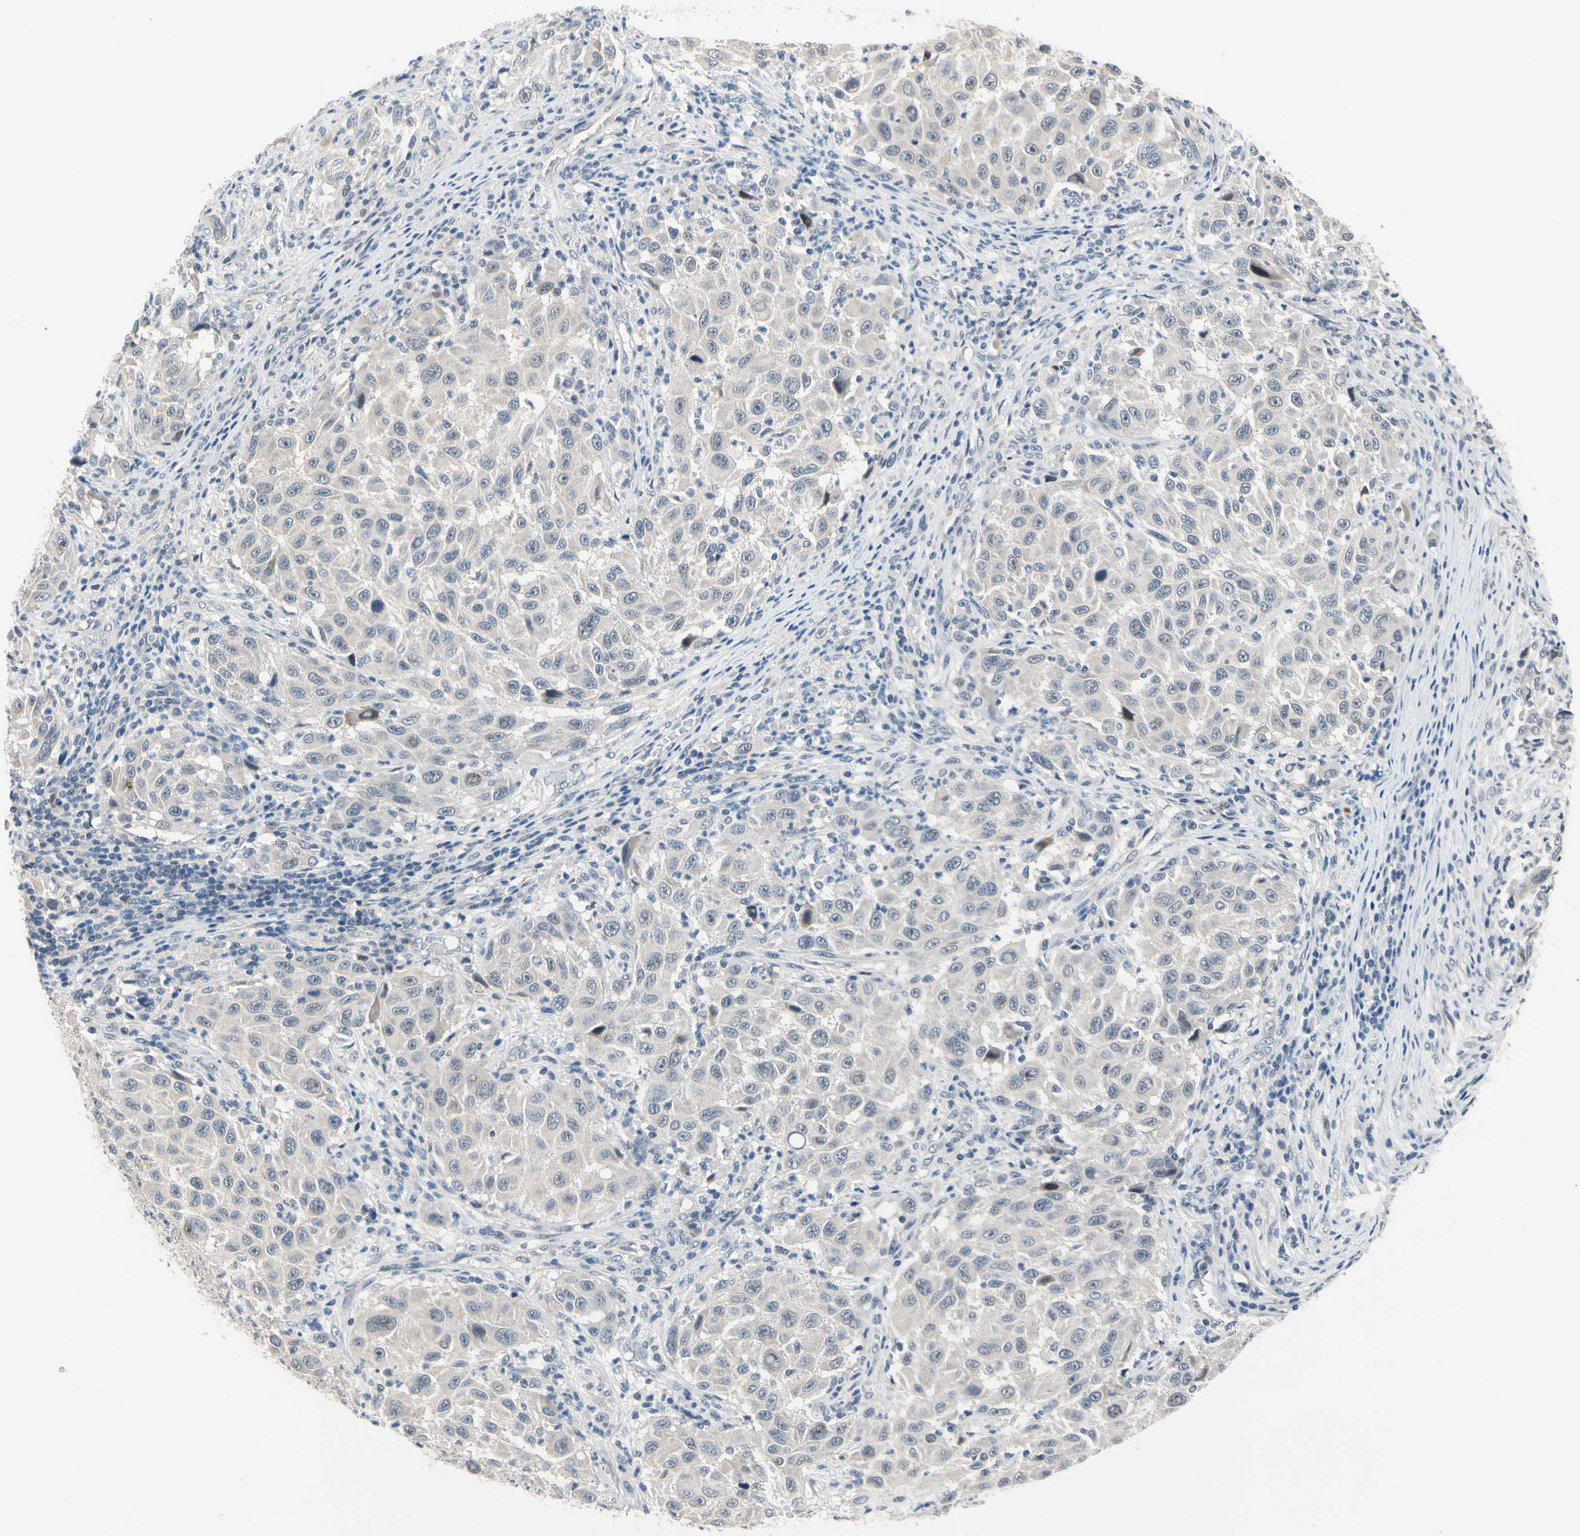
{"staining": {"intensity": "negative", "quantity": "none", "location": "none"}, "tissue": "melanoma", "cell_type": "Tumor cells", "image_type": "cancer", "snomed": [{"axis": "morphology", "description": "Malignant melanoma, Metastatic site"}, {"axis": "topography", "description": "Lymph node"}], "caption": "Tumor cells show no significant positivity in melanoma.", "gene": "SLC27A6", "patient": {"sex": "male", "age": 61}}